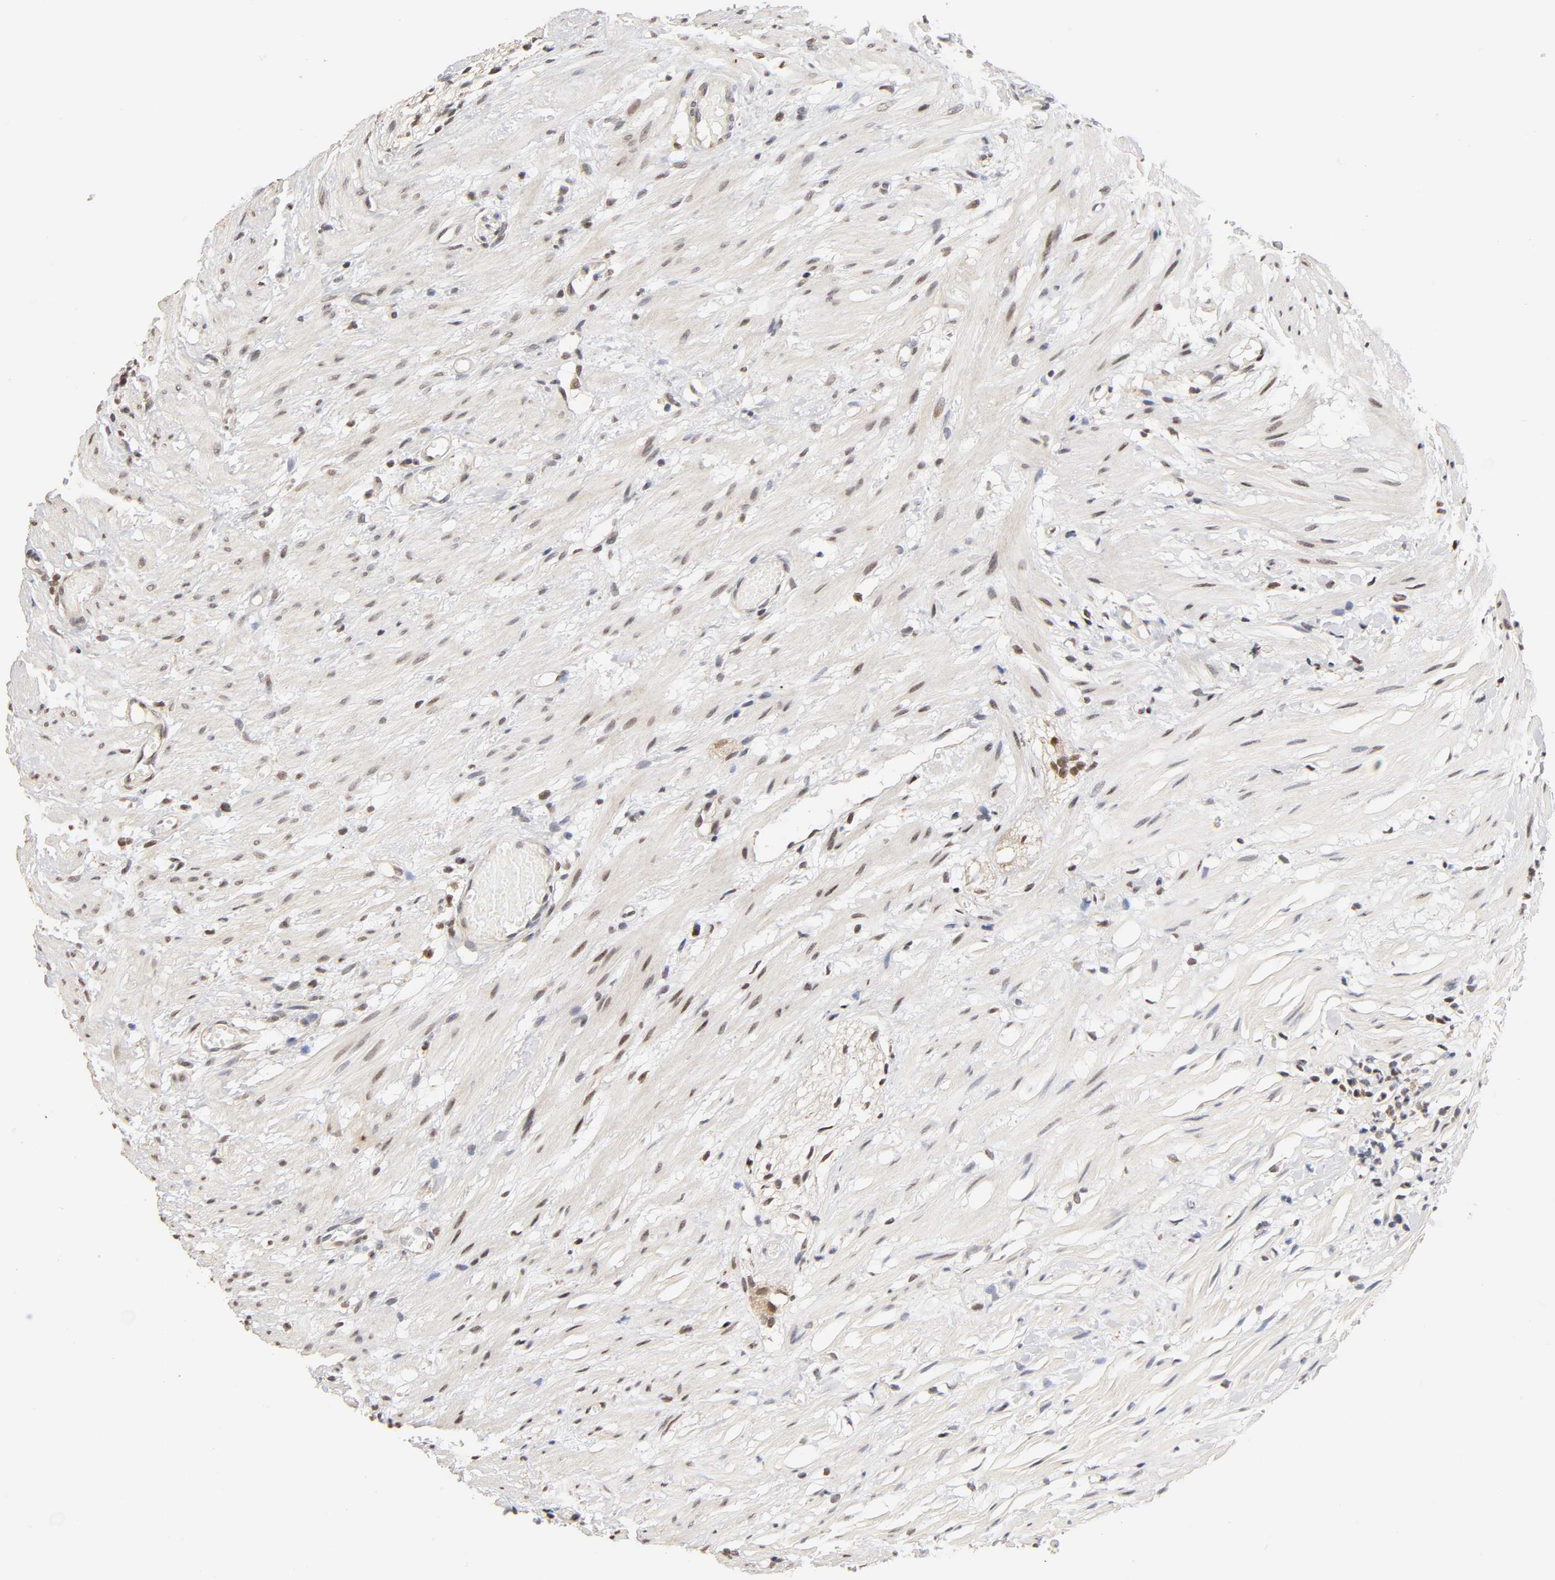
{"staining": {"intensity": "strong", "quantity": ">75%", "location": "nuclear"}, "tissue": "colorectal cancer", "cell_type": "Tumor cells", "image_type": "cancer", "snomed": [{"axis": "morphology", "description": "Adenocarcinoma, NOS"}, {"axis": "topography", "description": "Colon"}], "caption": "A brown stain highlights strong nuclear staining of a protein in adenocarcinoma (colorectal) tumor cells. The staining was performed using DAB to visualize the protein expression in brown, while the nuclei were stained in blue with hematoxylin (Magnification: 20x).", "gene": "TP53RK", "patient": {"sex": "male", "age": 14}}